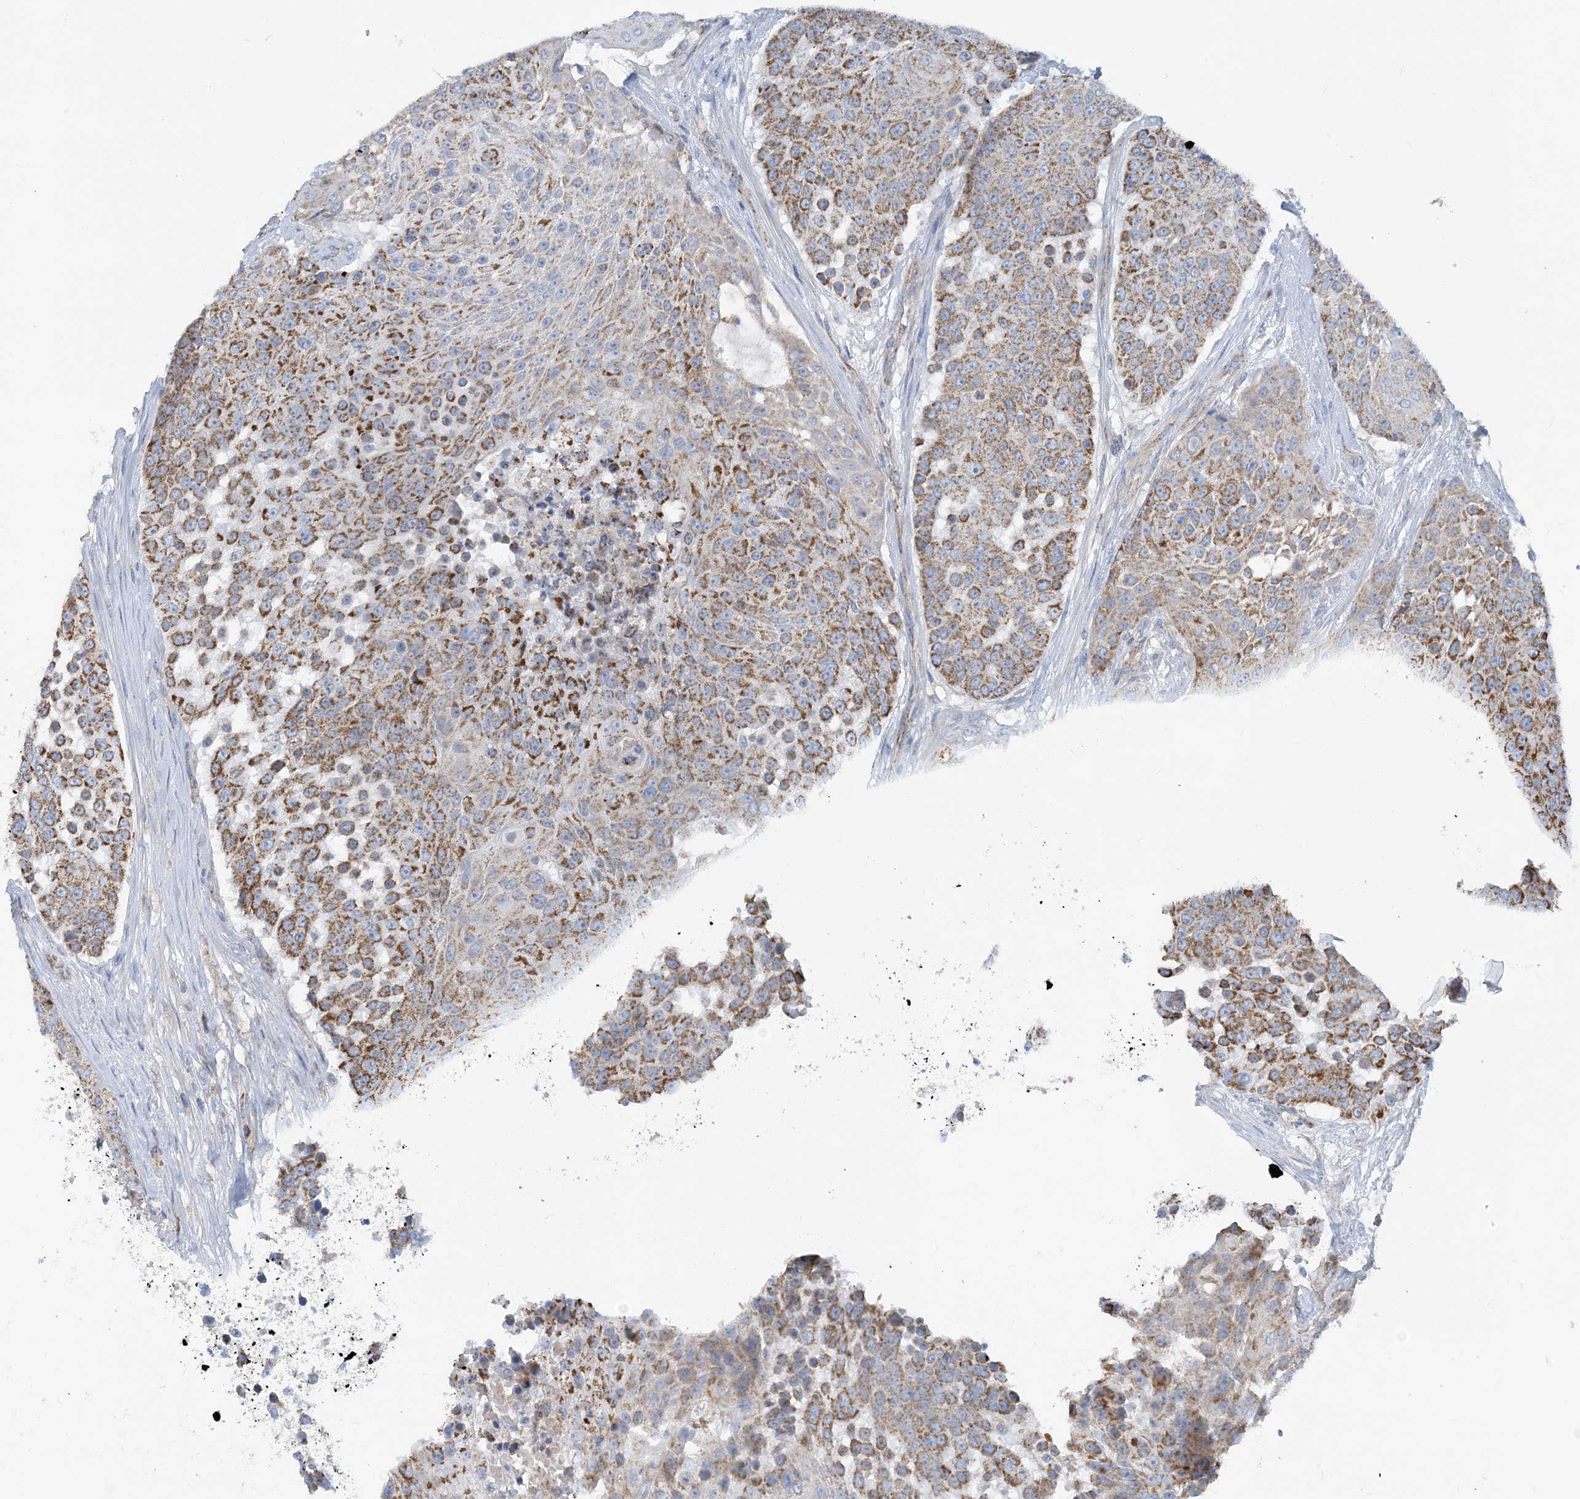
{"staining": {"intensity": "moderate", "quantity": ">75%", "location": "cytoplasmic/membranous"}, "tissue": "urothelial cancer", "cell_type": "Tumor cells", "image_type": "cancer", "snomed": [{"axis": "morphology", "description": "Urothelial carcinoma, High grade"}, {"axis": "topography", "description": "Urinary bladder"}], "caption": "A medium amount of moderate cytoplasmic/membranous expression is appreciated in about >75% of tumor cells in urothelial carcinoma (high-grade) tissue.", "gene": "PHOSPHO2", "patient": {"sex": "female", "age": 63}}